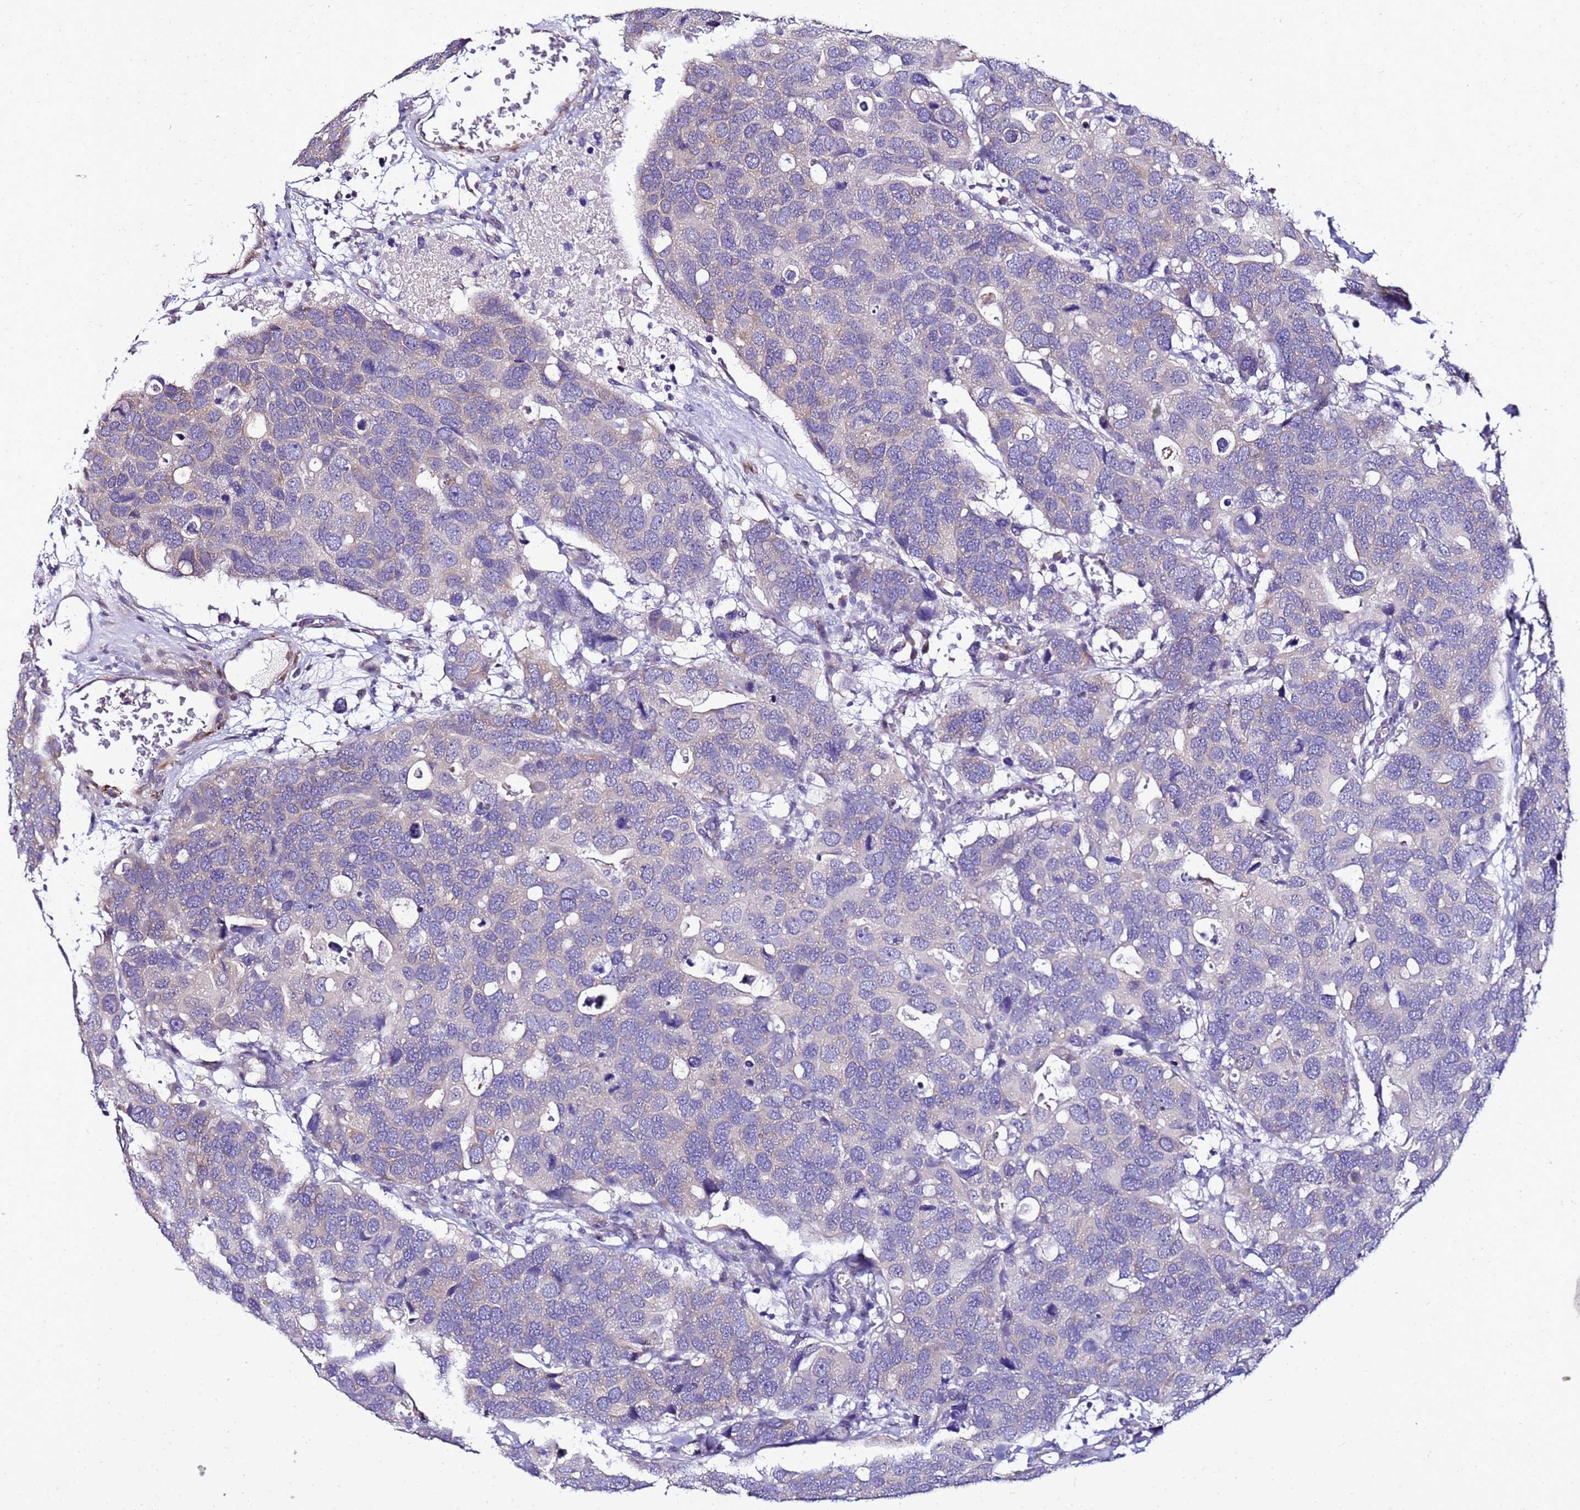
{"staining": {"intensity": "weak", "quantity": "<25%", "location": "cytoplasmic/membranous"}, "tissue": "breast cancer", "cell_type": "Tumor cells", "image_type": "cancer", "snomed": [{"axis": "morphology", "description": "Duct carcinoma"}, {"axis": "topography", "description": "Breast"}], "caption": "Immunohistochemistry (IHC) of infiltrating ductal carcinoma (breast) demonstrates no expression in tumor cells.", "gene": "FAM166B", "patient": {"sex": "female", "age": 83}}